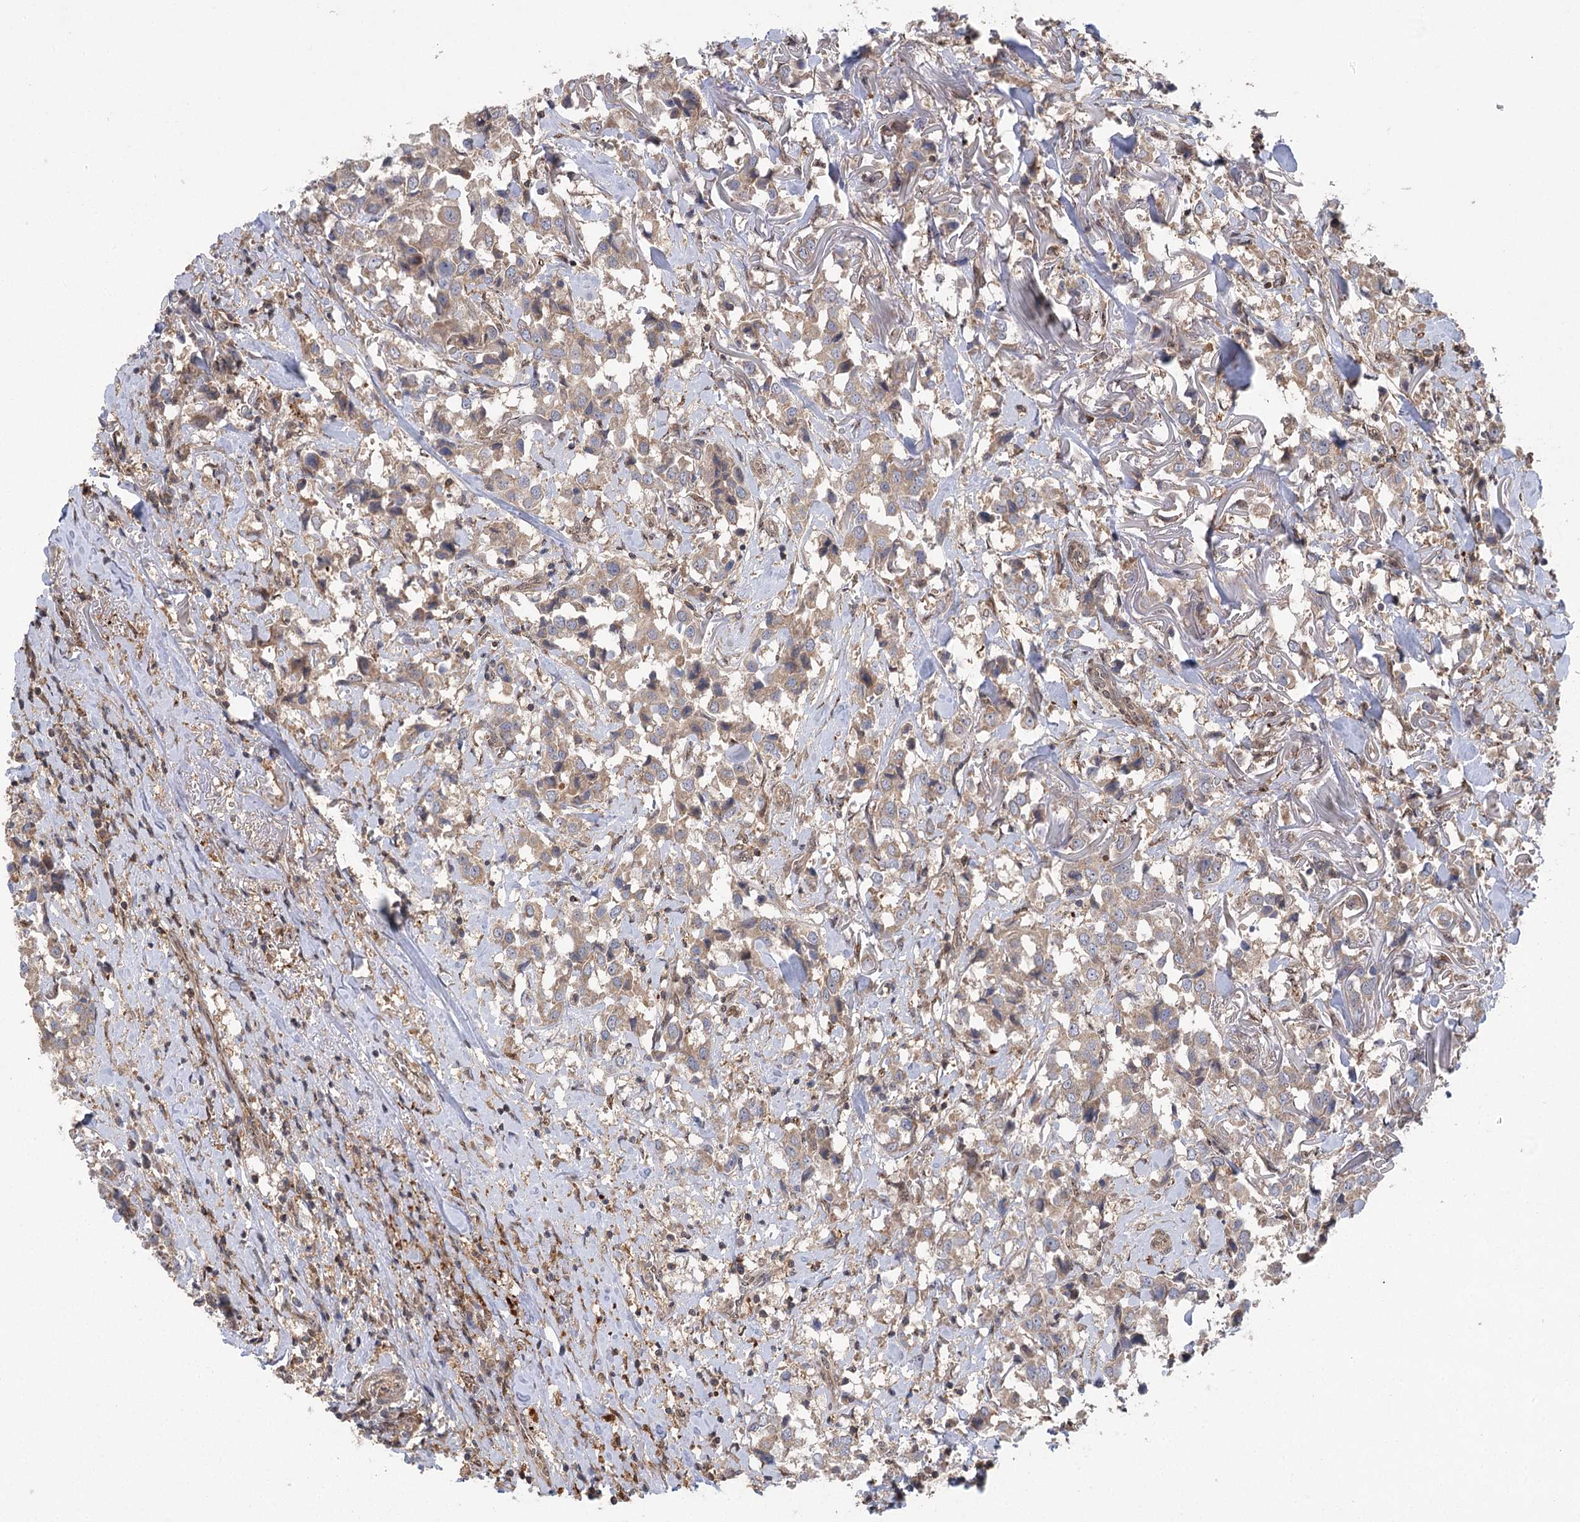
{"staining": {"intensity": "weak", "quantity": "25%-75%", "location": "cytoplasmic/membranous"}, "tissue": "breast cancer", "cell_type": "Tumor cells", "image_type": "cancer", "snomed": [{"axis": "morphology", "description": "Duct carcinoma"}, {"axis": "topography", "description": "Breast"}], "caption": "Breast cancer tissue displays weak cytoplasmic/membranous positivity in approximately 25%-75% of tumor cells", "gene": "C12orf4", "patient": {"sex": "female", "age": 80}}